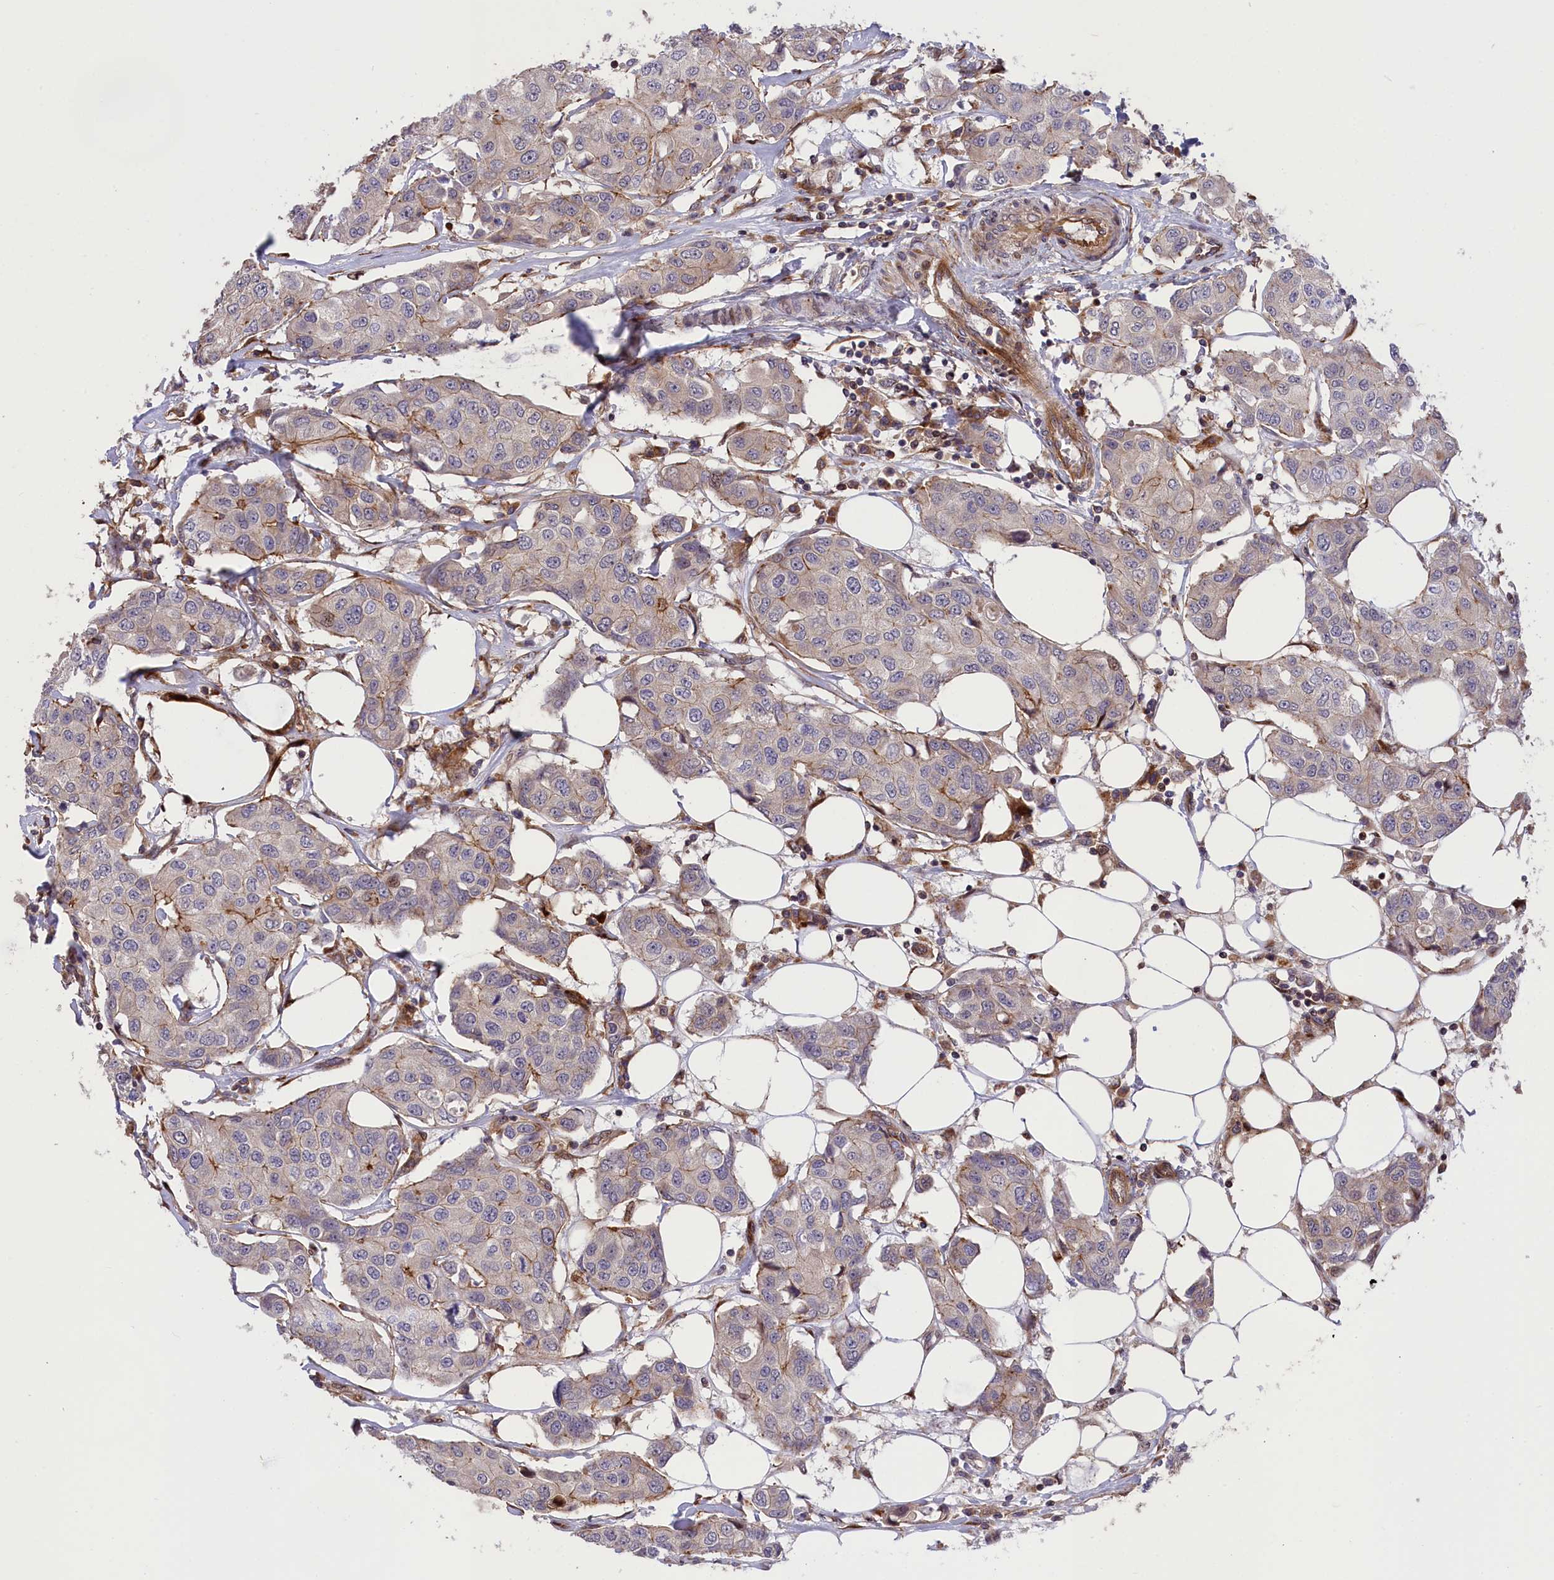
{"staining": {"intensity": "moderate", "quantity": "<25%", "location": "cytoplasmic/membranous"}, "tissue": "breast cancer", "cell_type": "Tumor cells", "image_type": "cancer", "snomed": [{"axis": "morphology", "description": "Duct carcinoma"}, {"axis": "topography", "description": "Breast"}], "caption": "Immunohistochemical staining of breast cancer (invasive ductal carcinoma) shows low levels of moderate cytoplasmic/membranous protein positivity in about <25% of tumor cells.", "gene": "DDX60L", "patient": {"sex": "female", "age": 80}}